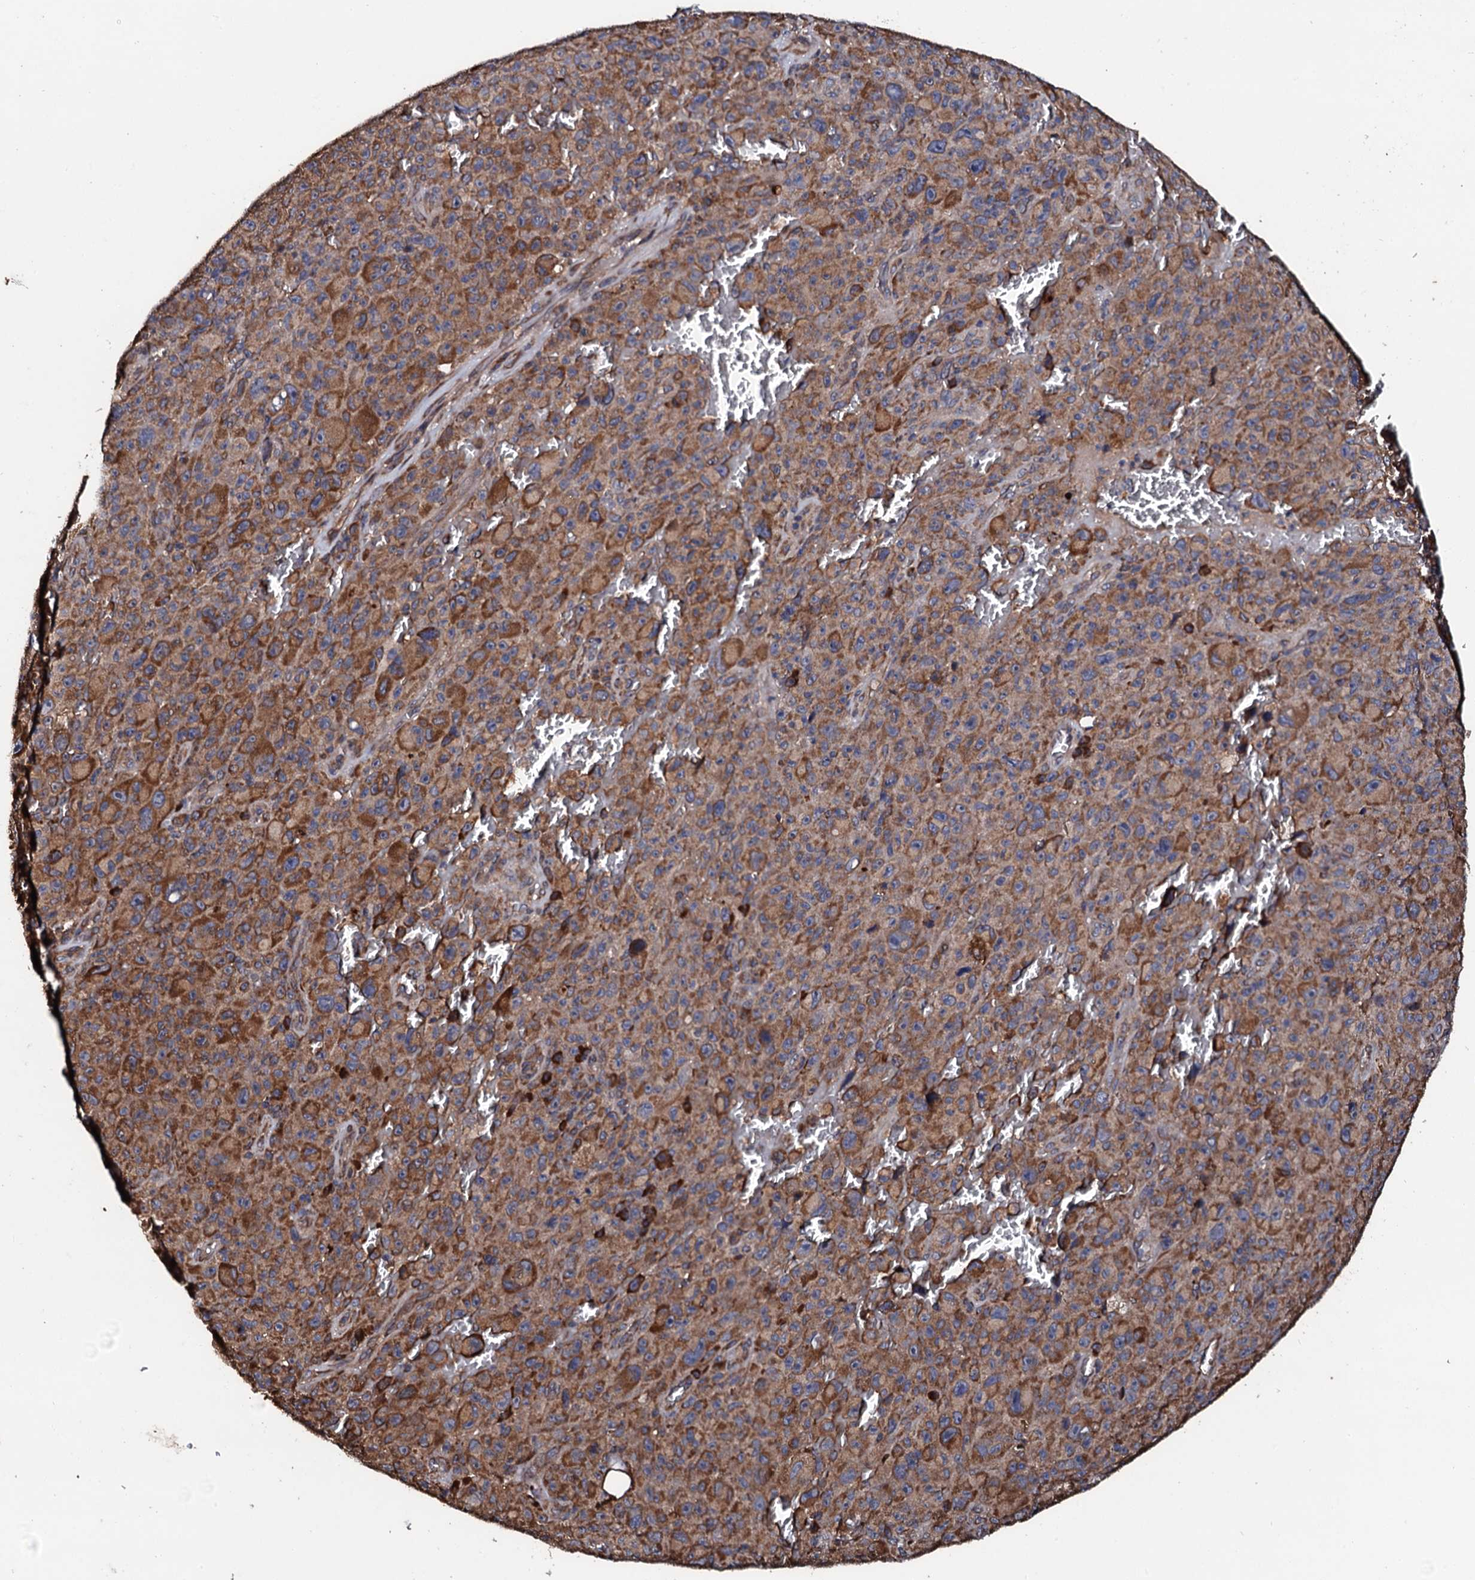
{"staining": {"intensity": "strong", "quantity": ">75%", "location": "cytoplasmic/membranous"}, "tissue": "melanoma", "cell_type": "Tumor cells", "image_type": "cancer", "snomed": [{"axis": "morphology", "description": "Malignant melanoma, NOS"}, {"axis": "topography", "description": "Skin"}], "caption": "DAB immunohistochemical staining of malignant melanoma demonstrates strong cytoplasmic/membranous protein staining in about >75% of tumor cells.", "gene": "CKAP5", "patient": {"sex": "female", "age": 82}}